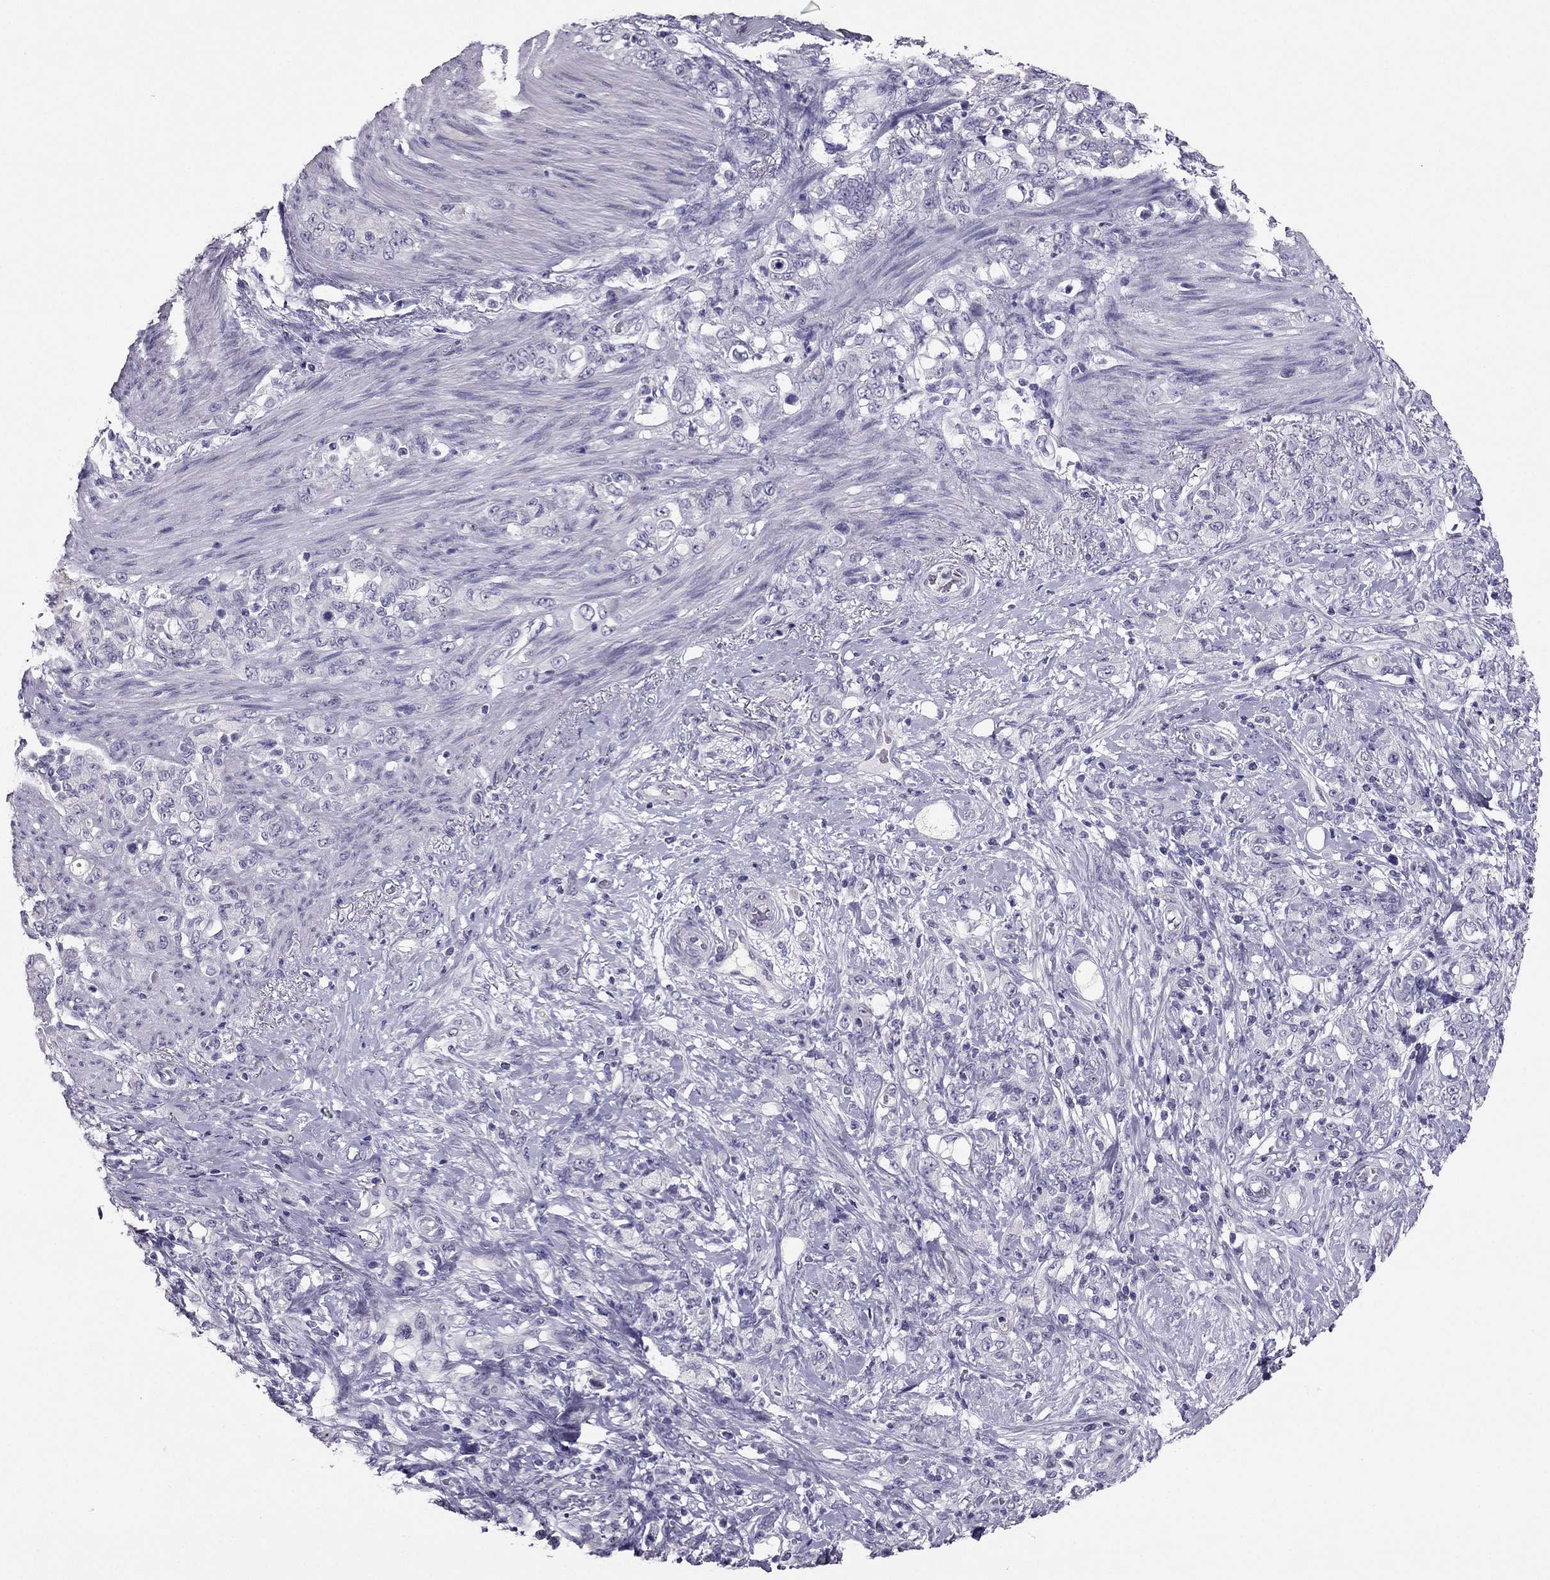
{"staining": {"intensity": "negative", "quantity": "none", "location": "none"}, "tissue": "stomach cancer", "cell_type": "Tumor cells", "image_type": "cancer", "snomed": [{"axis": "morphology", "description": "Adenocarcinoma, NOS"}, {"axis": "topography", "description": "Stomach"}], "caption": "Stomach adenocarcinoma was stained to show a protein in brown. There is no significant positivity in tumor cells.", "gene": "RHO", "patient": {"sex": "female", "age": 79}}